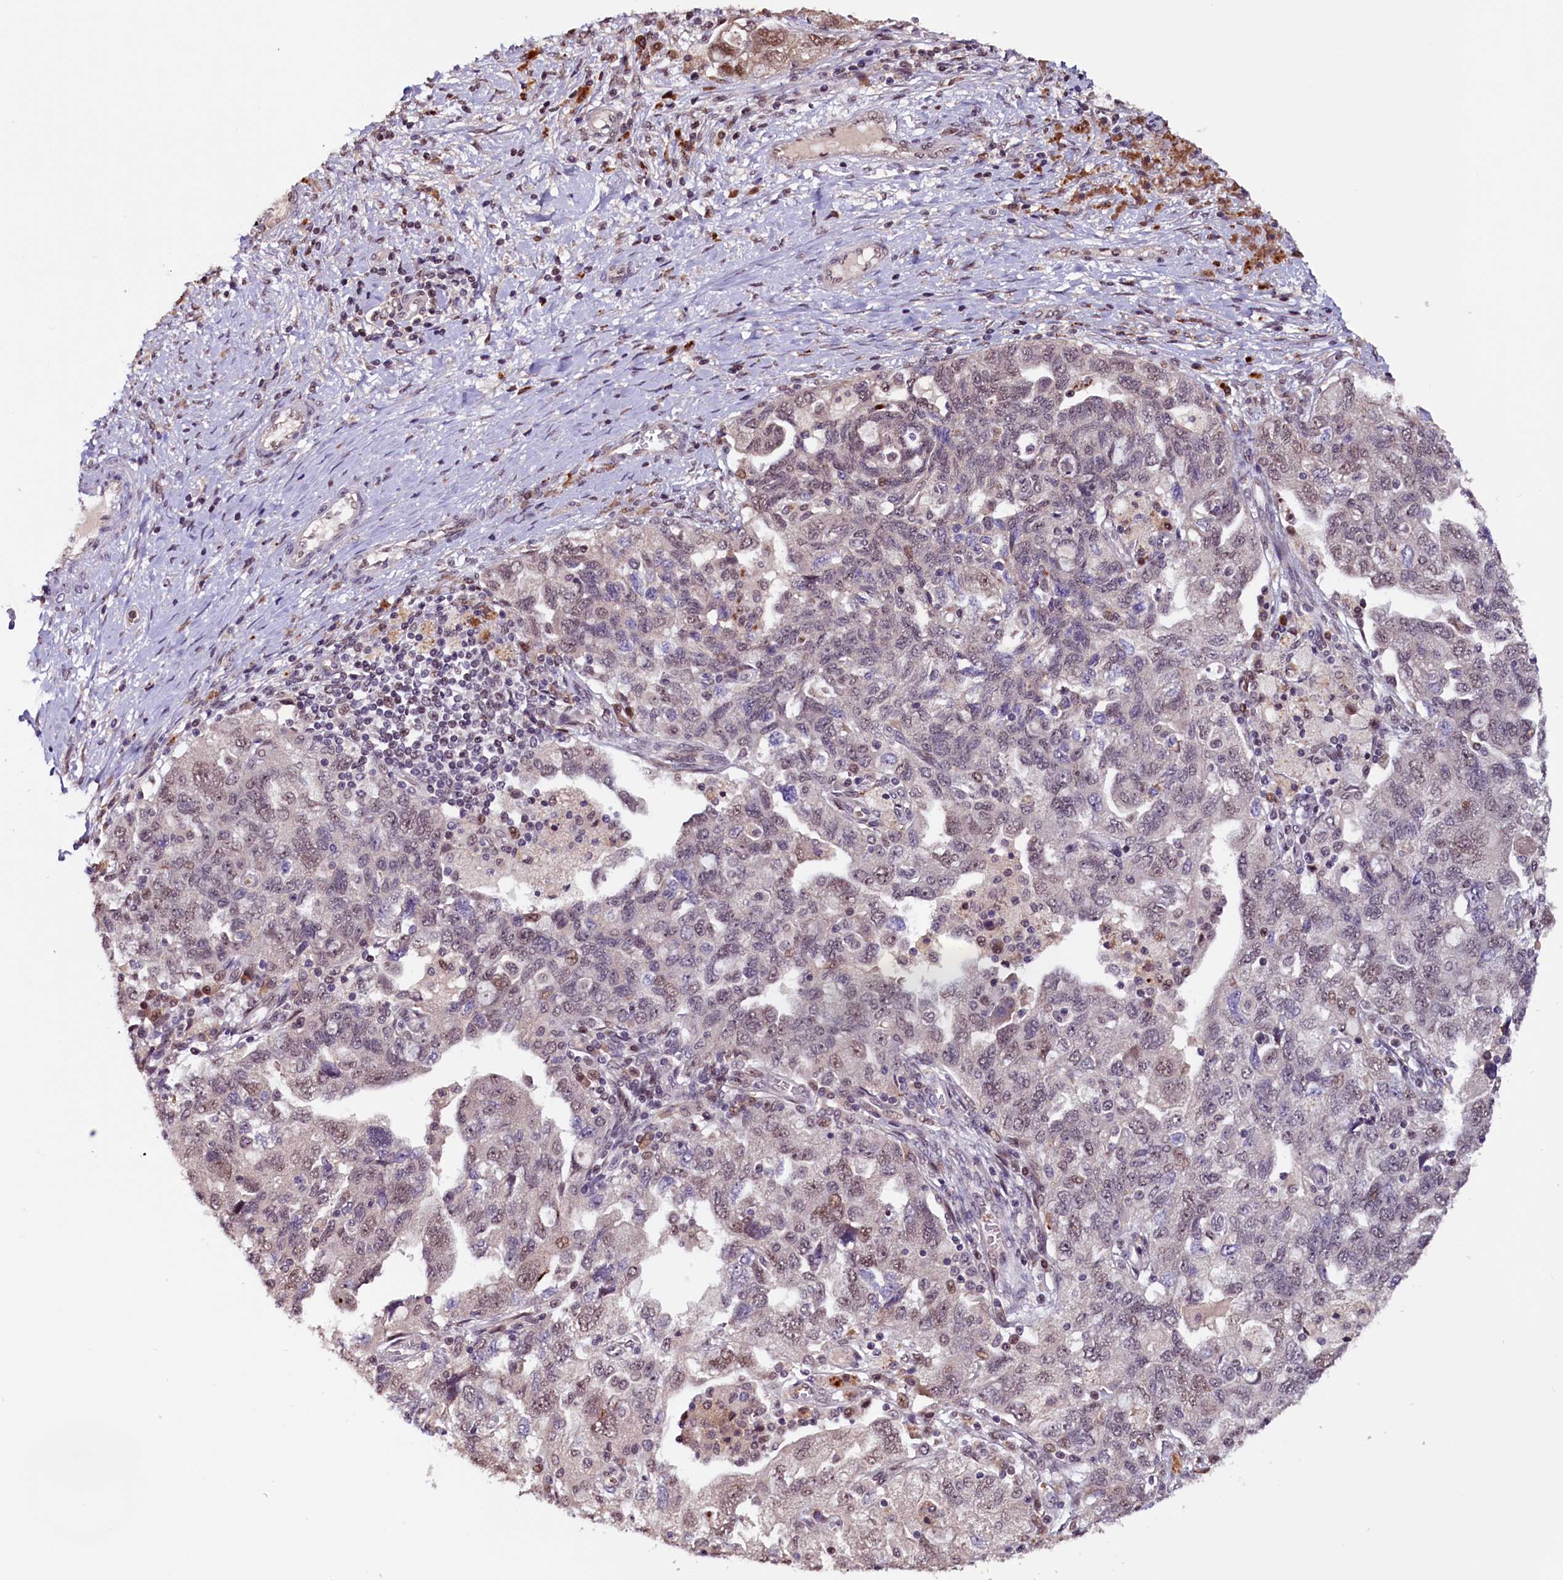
{"staining": {"intensity": "weak", "quantity": "25%-75%", "location": "nuclear"}, "tissue": "ovarian cancer", "cell_type": "Tumor cells", "image_type": "cancer", "snomed": [{"axis": "morphology", "description": "Carcinoma, NOS"}, {"axis": "morphology", "description": "Cystadenocarcinoma, serous, NOS"}, {"axis": "topography", "description": "Ovary"}], "caption": "Human ovarian cancer (carcinoma) stained with a protein marker reveals weak staining in tumor cells.", "gene": "RNMT", "patient": {"sex": "female", "age": 69}}